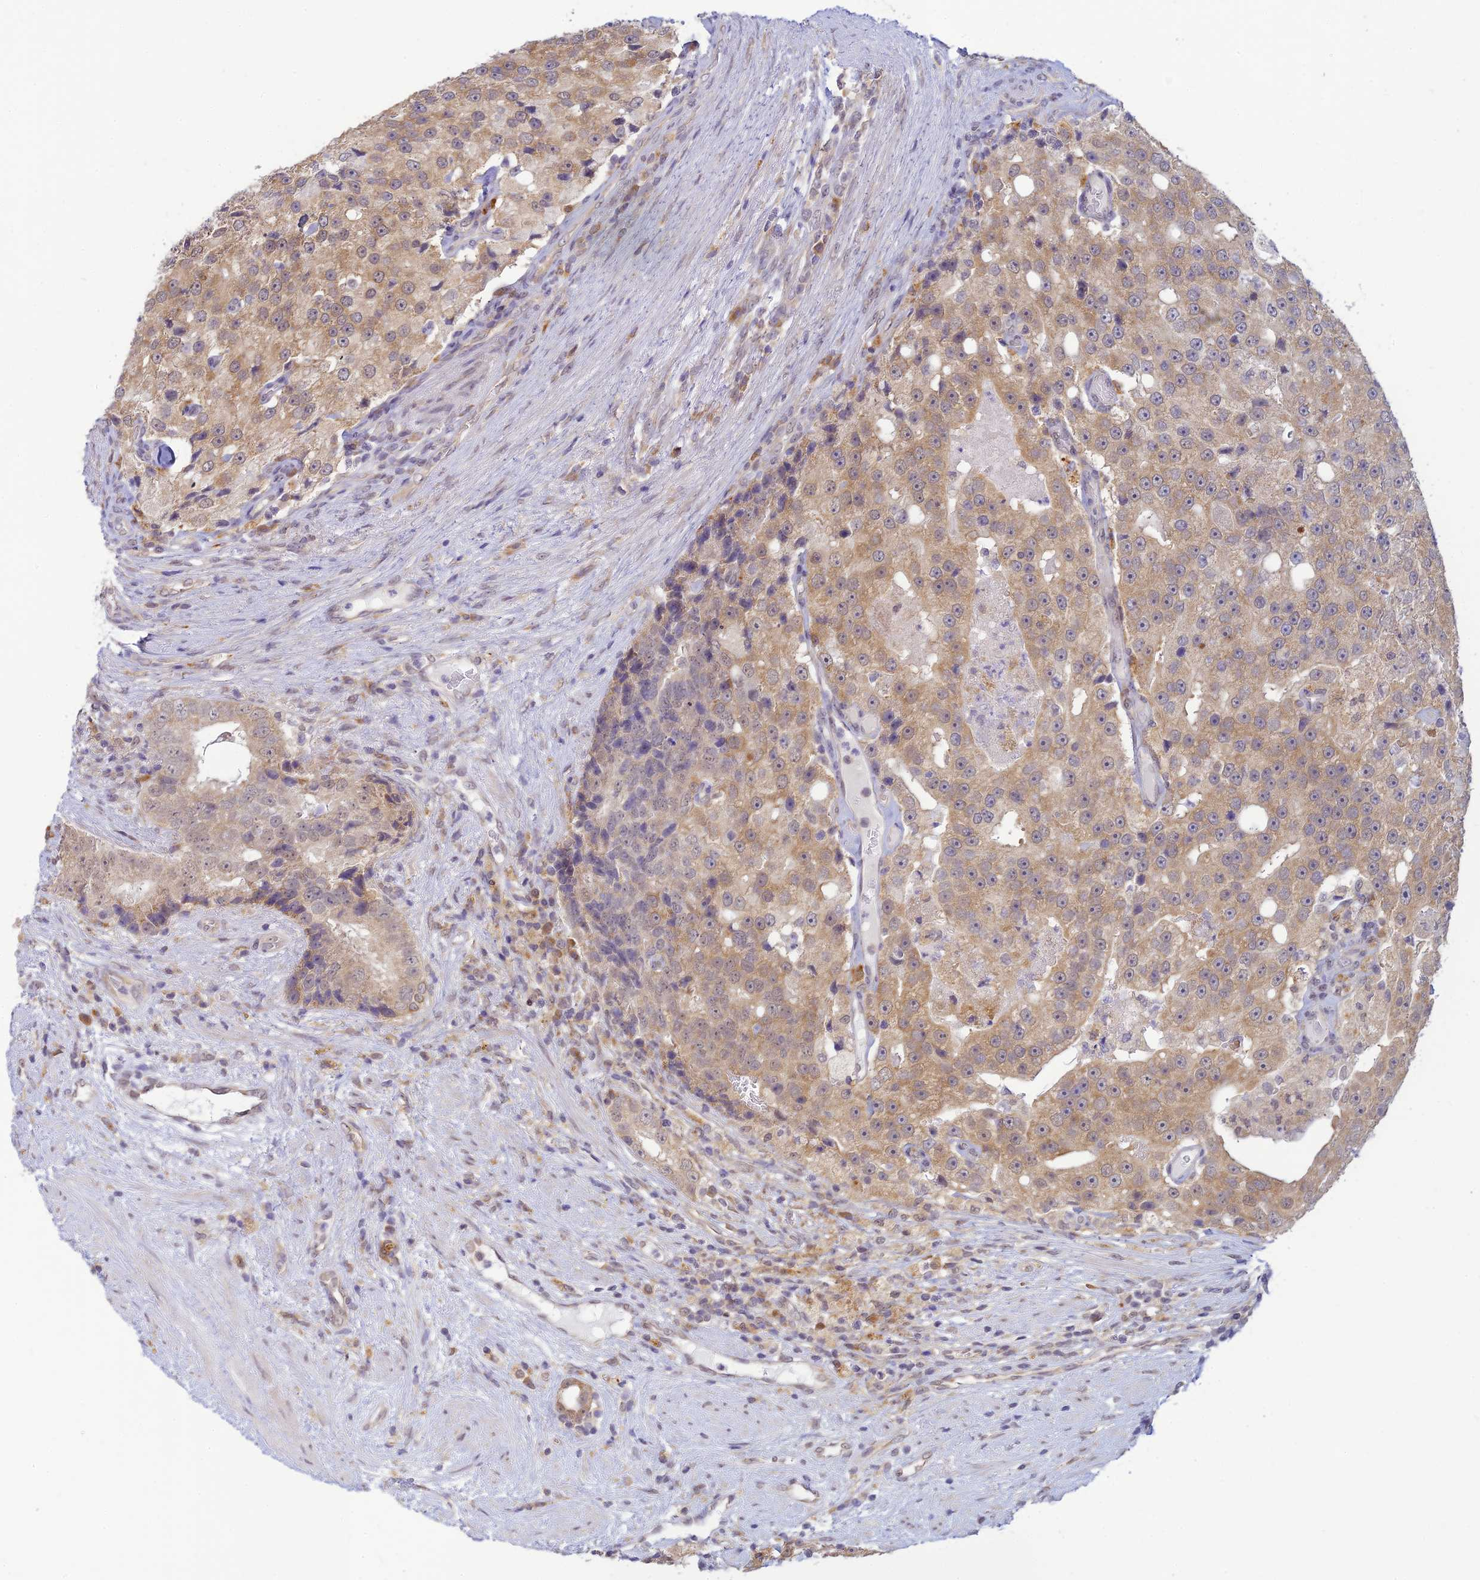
{"staining": {"intensity": "moderate", "quantity": "25%-75%", "location": "cytoplasmic/membranous"}, "tissue": "prostate cancer", "cell_type": "Tumor cells", "image_type": "cancer", "snomed": [{"axis": "morphology", "description": "Adenocarcinoma, High grade"}, {"axis": "topography", "description": "Prostate"}], "caption": "Immunohistochemistry (IHC) staining of prostate cancer (adenocarcinoma (high-grade)), which shows medium levels of moderate cytoplasmic/membranous positivity in approximately 25%-75% of tumor cells indicating moderate cytoplasmic/membranous protein staining. The staining was performed using DAB (brown) for protein detection and nuclei were counterstained in hematoxylin (blue).", "gene": "SKIC8", "patient": {"sex": "male", "age": 70}}